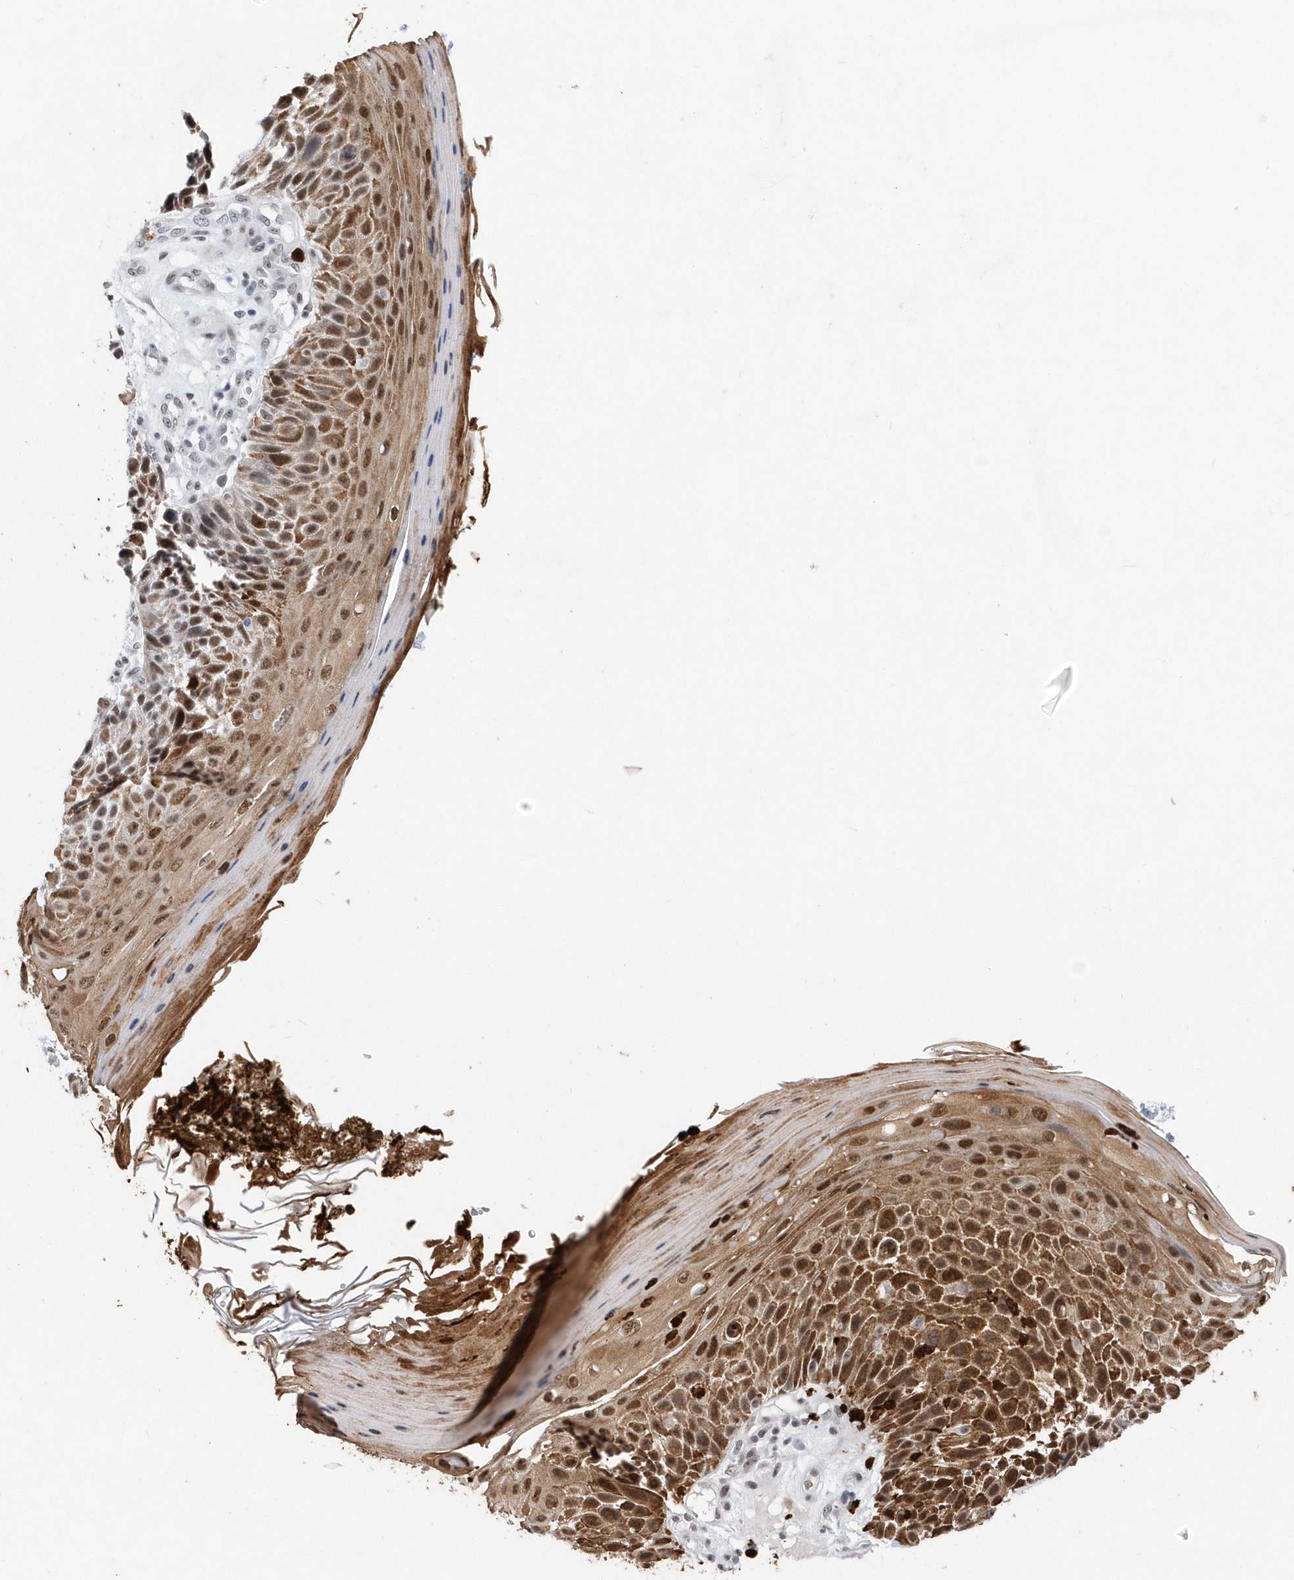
{"staining": {"intensity": "moderate", "quantity": ">75%", "location": "cytoplasmic/membranous,nuclear"}, "tissue": "skin cancer", "cell_type": "Tumor cells", "image_type": "cancer", "snomed": [{"axis": "morphology", "description": "Squamous cell carcinoma, NOS"}, {"axis": "topography", "description": "Skin"}], "caption": "Protein expression analysis of human skin cancer (squamous cell carcinoma) reveals moderate cytoplasmic/membranous and nuclear positivity in approximately >75% of tumor cells.", "gene": "RPP30", "patient": {"sex": "female", "age": 88}}